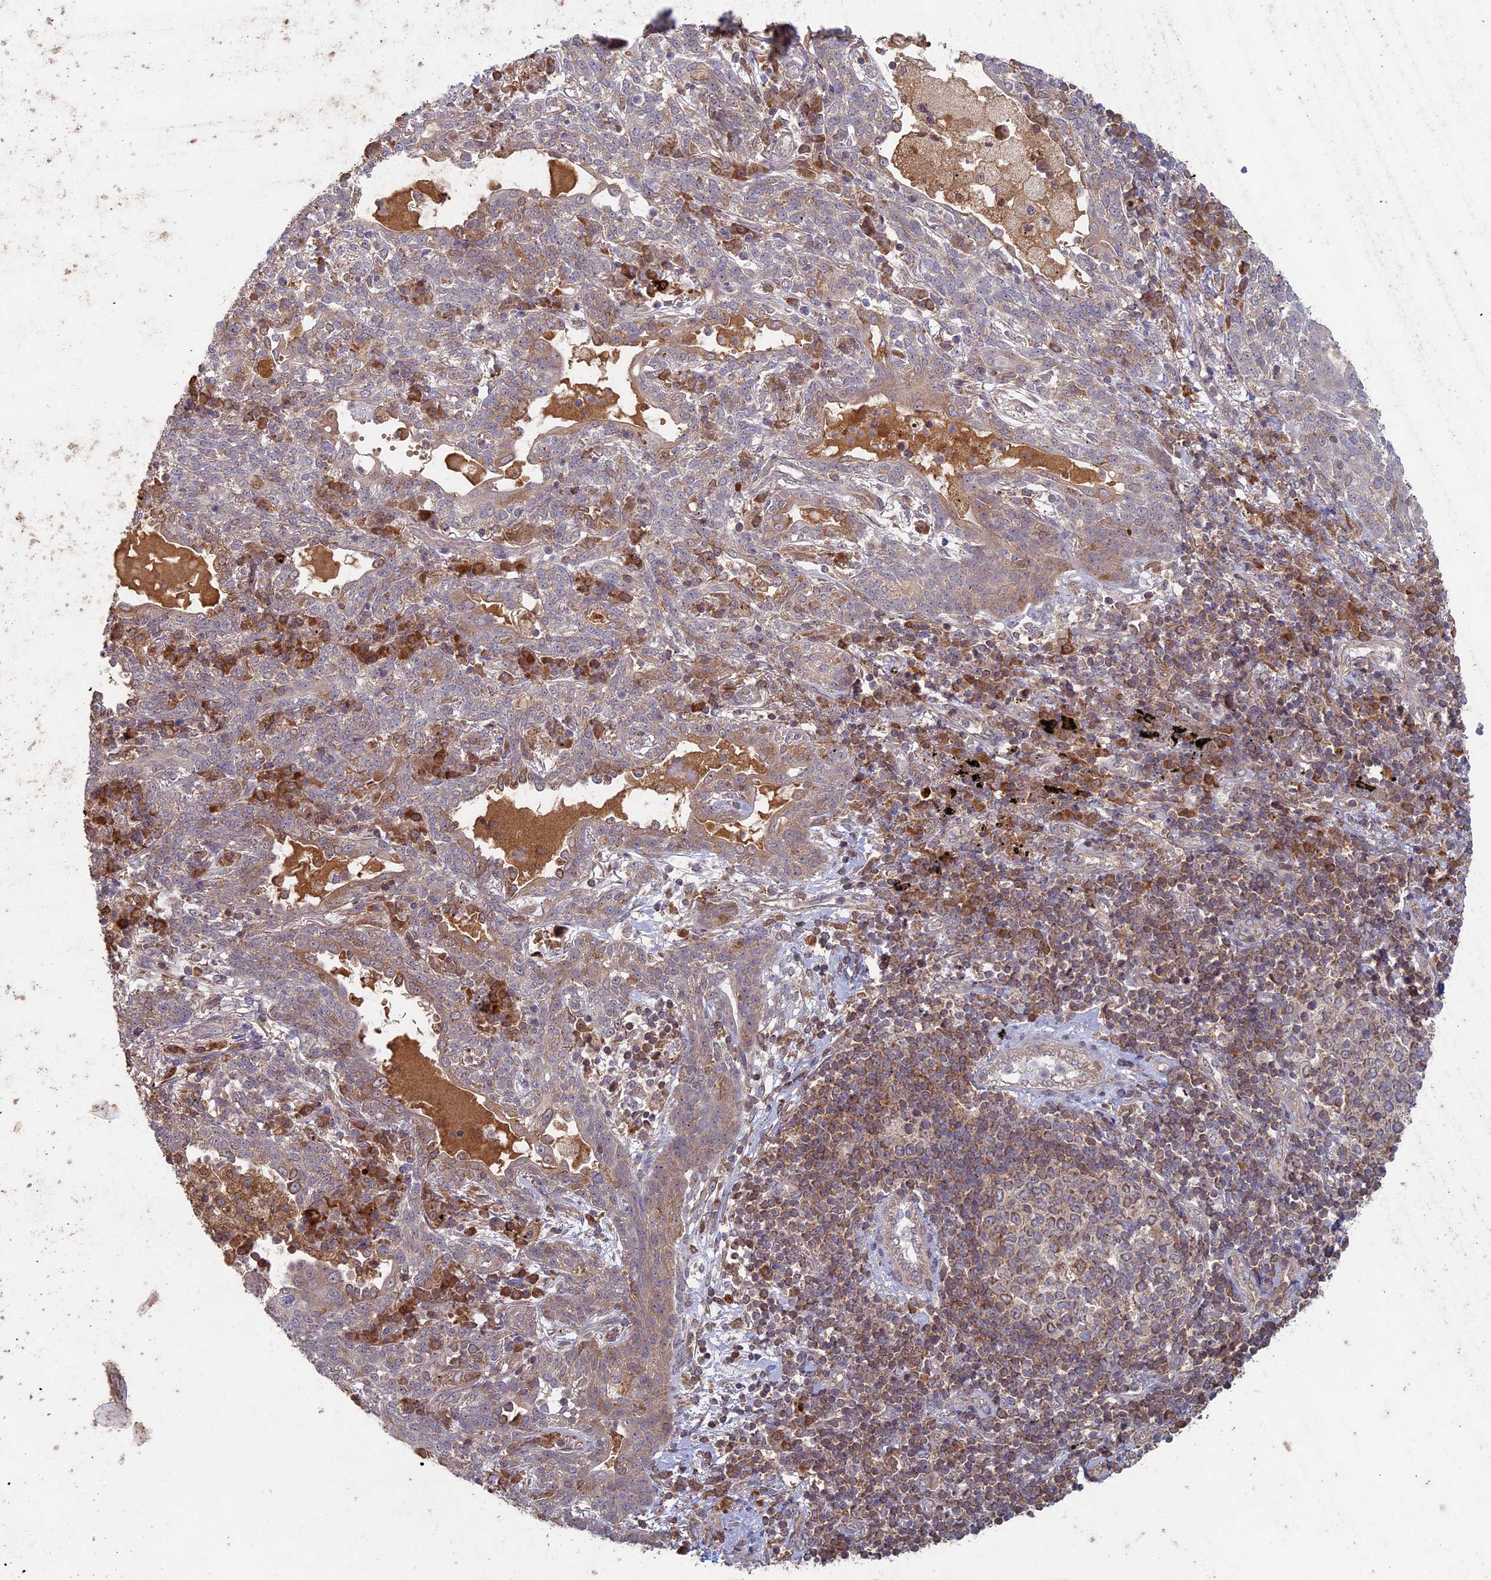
{"staining": {"intensity": "moderate", "quantity": ">75%", "location": "cytoplasmic/membranous"}, "tissue": "lung cancer", "cell_type": "Tumor cells", "image_type": "cancer", "snomed": [{"axis": "morphology", "description": "Squamous cell carcinoma, NOS"}, {"axis": "topography", "description": "Lung"}], "caption": "Moderate cytoplasmic/membranous protein expression is identified in about >75% of tumor cells in lung cancer (squamous cell carcinoma).", "gene": "RCCD1", "patient": {"sex": "female", "age": 70}}